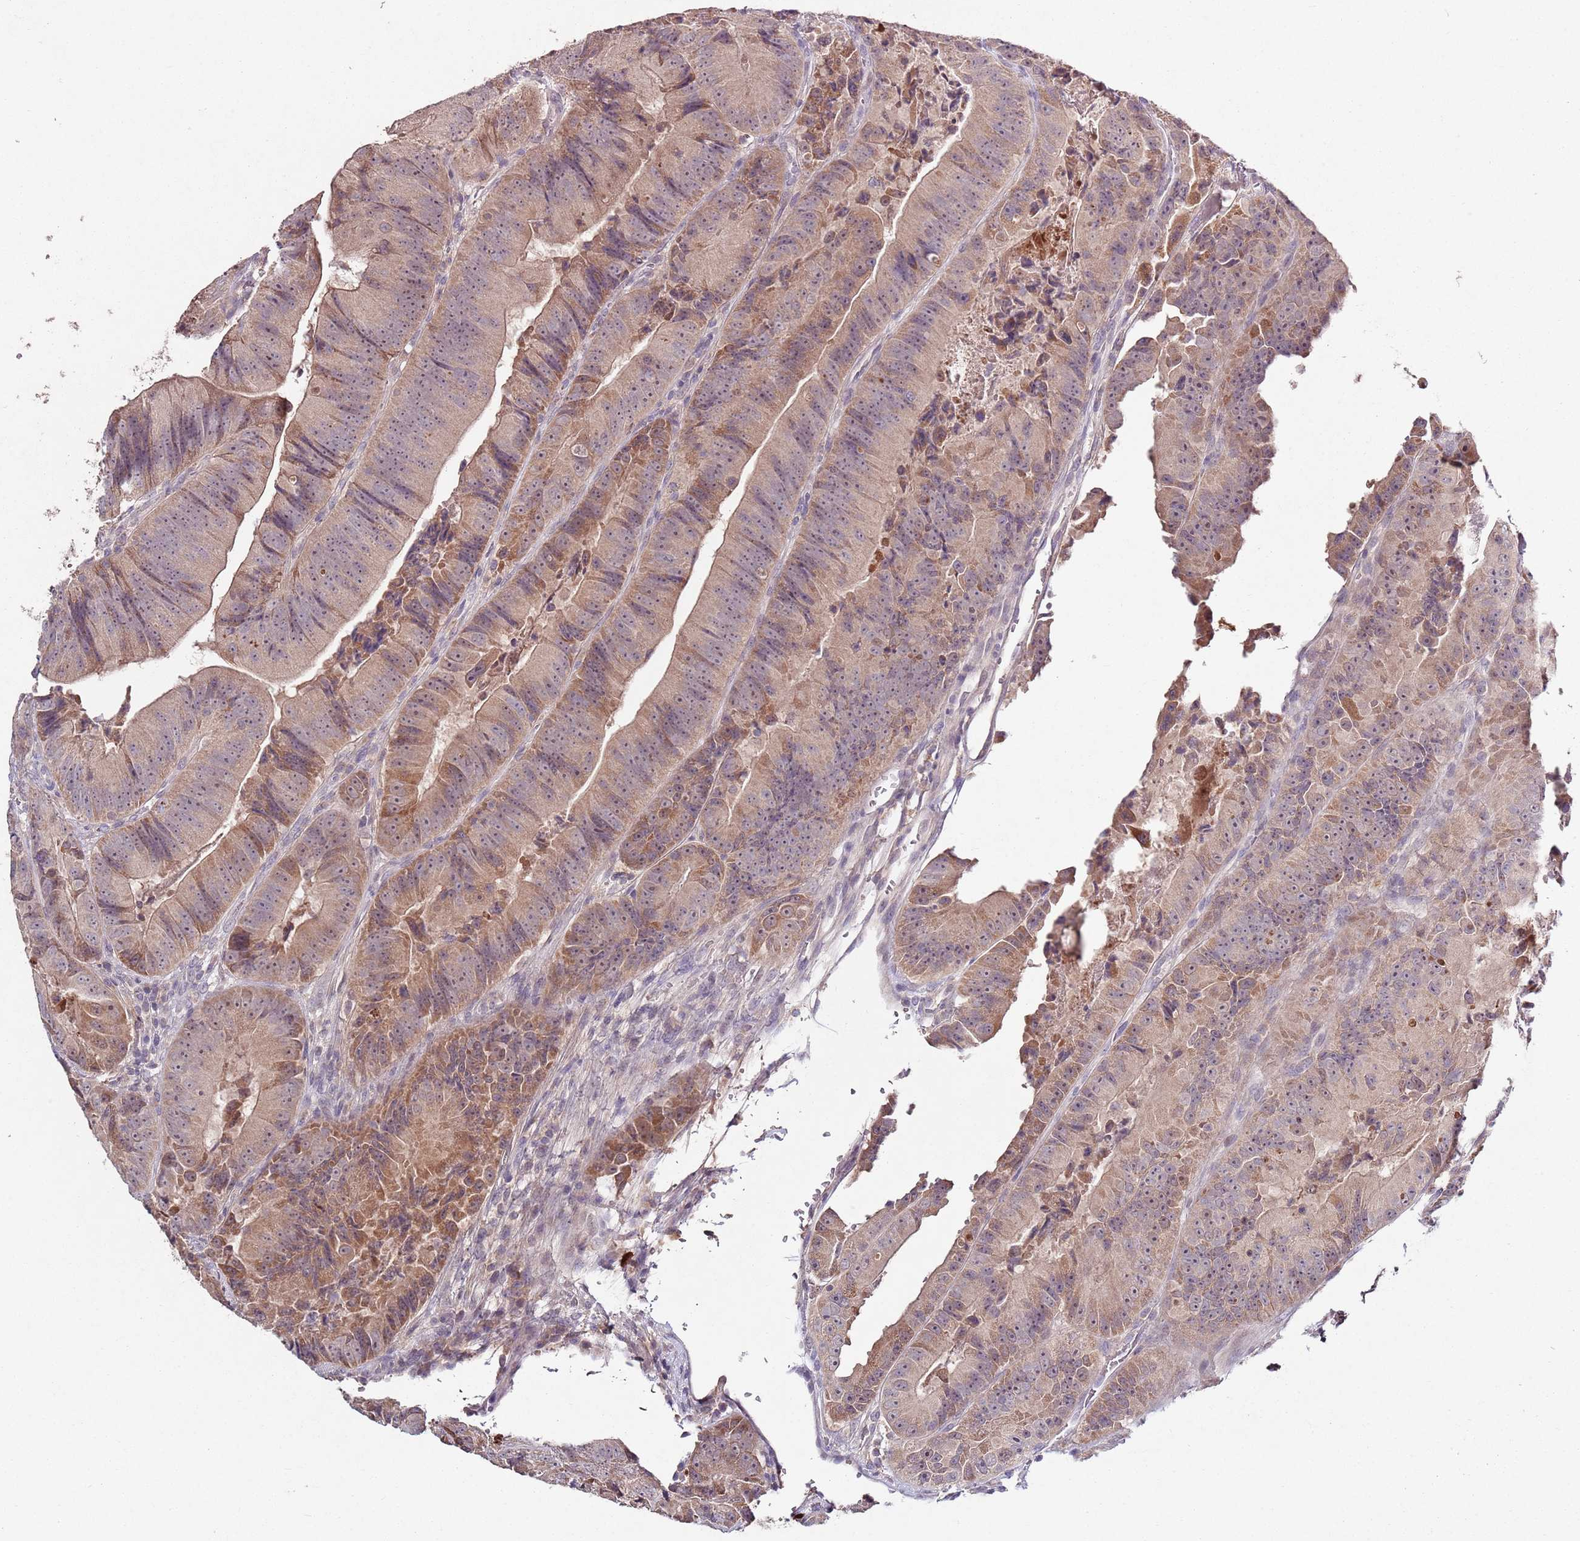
{"staining": {"intensity": "moderate", "quantity": "25%-75%", "location": "cytoplasmic/membranous"}, "tissue": "colorectal cancer", "cell_type": "Tumor cells", "image_type": "cancer", "snomed": [{"axis": "morphology", "description": "Adenocarcinoma, NOS"}, {"axis": "topography", "description": "Colon"}], "caption": "Colorectal cancer stained with DAB (3,3'-diaminobenzidine) immunohistochemistry demonstrates medium levels of moderate cytoplasmic/membranous expression in approximately 25%-75% of tumor cells. (Stains: DAB in brown, nuclei in blue, Microscopy: brightfield microscopy at high magnification).", "gene": "NRDE2", "patient": {"sex": "female", "age": 86}}